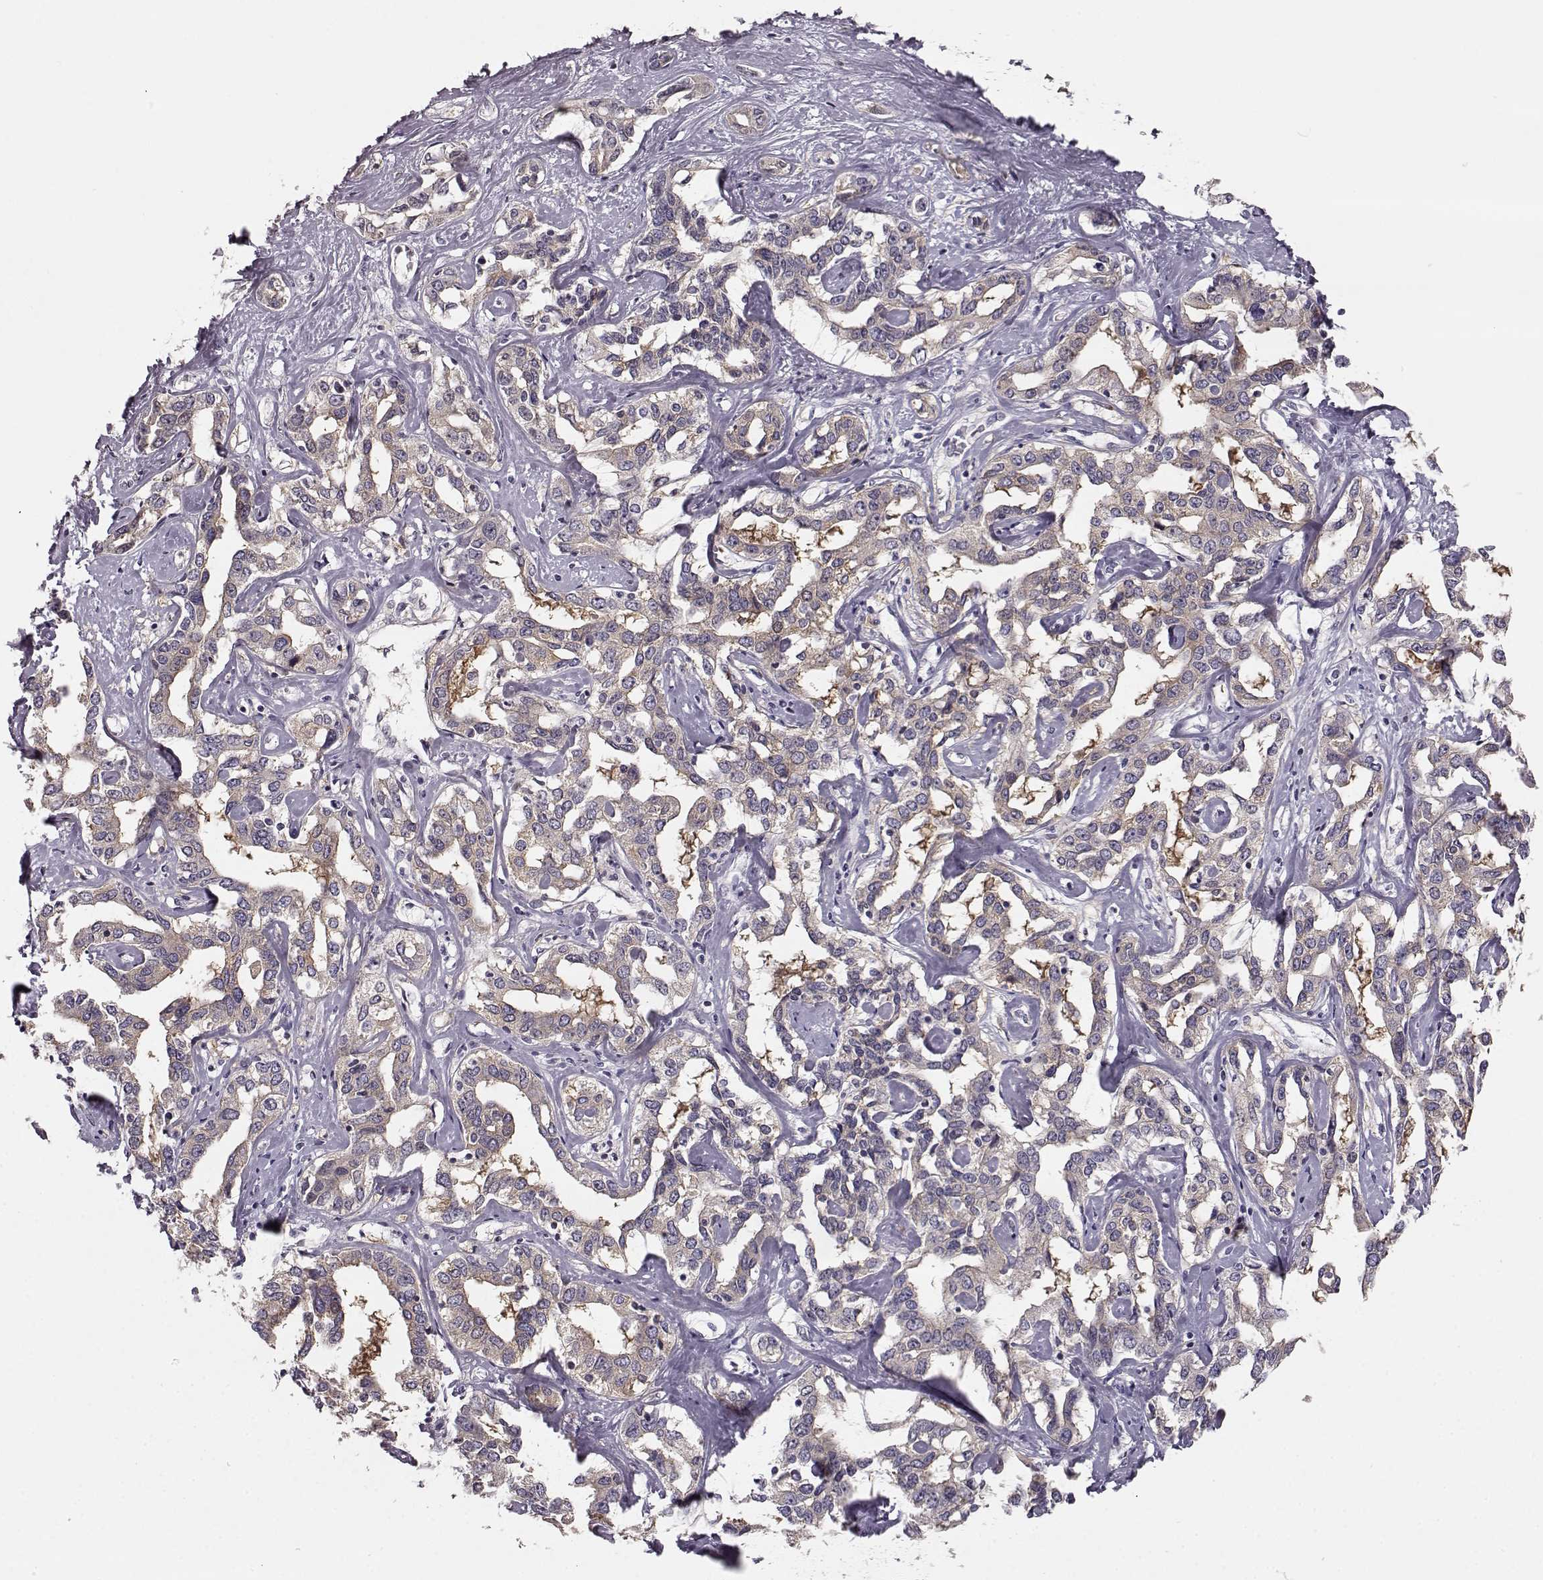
{"staining": {"intensity": "negative", "quantity": "none", "location": "none"}, "tissue": "liver cancer", "cell_type": "Tumor cells", "image_type": "cancer", "snomed": [{"axis": "morphology", "description": "Cholangiocarcinoma"}, {"axis": "topography", "description": "Liver"}], "caption": "Immunohistochemistry (IHC) micrograph of neoplastic tissue: human cholangiocarcinoma (liver) stained with DAB (3,3'-diaminobenzidine) displays no significant protein staining in tumor cells.", "gene": "GPR50", "patient": {"sex": "male", "age": 59}}